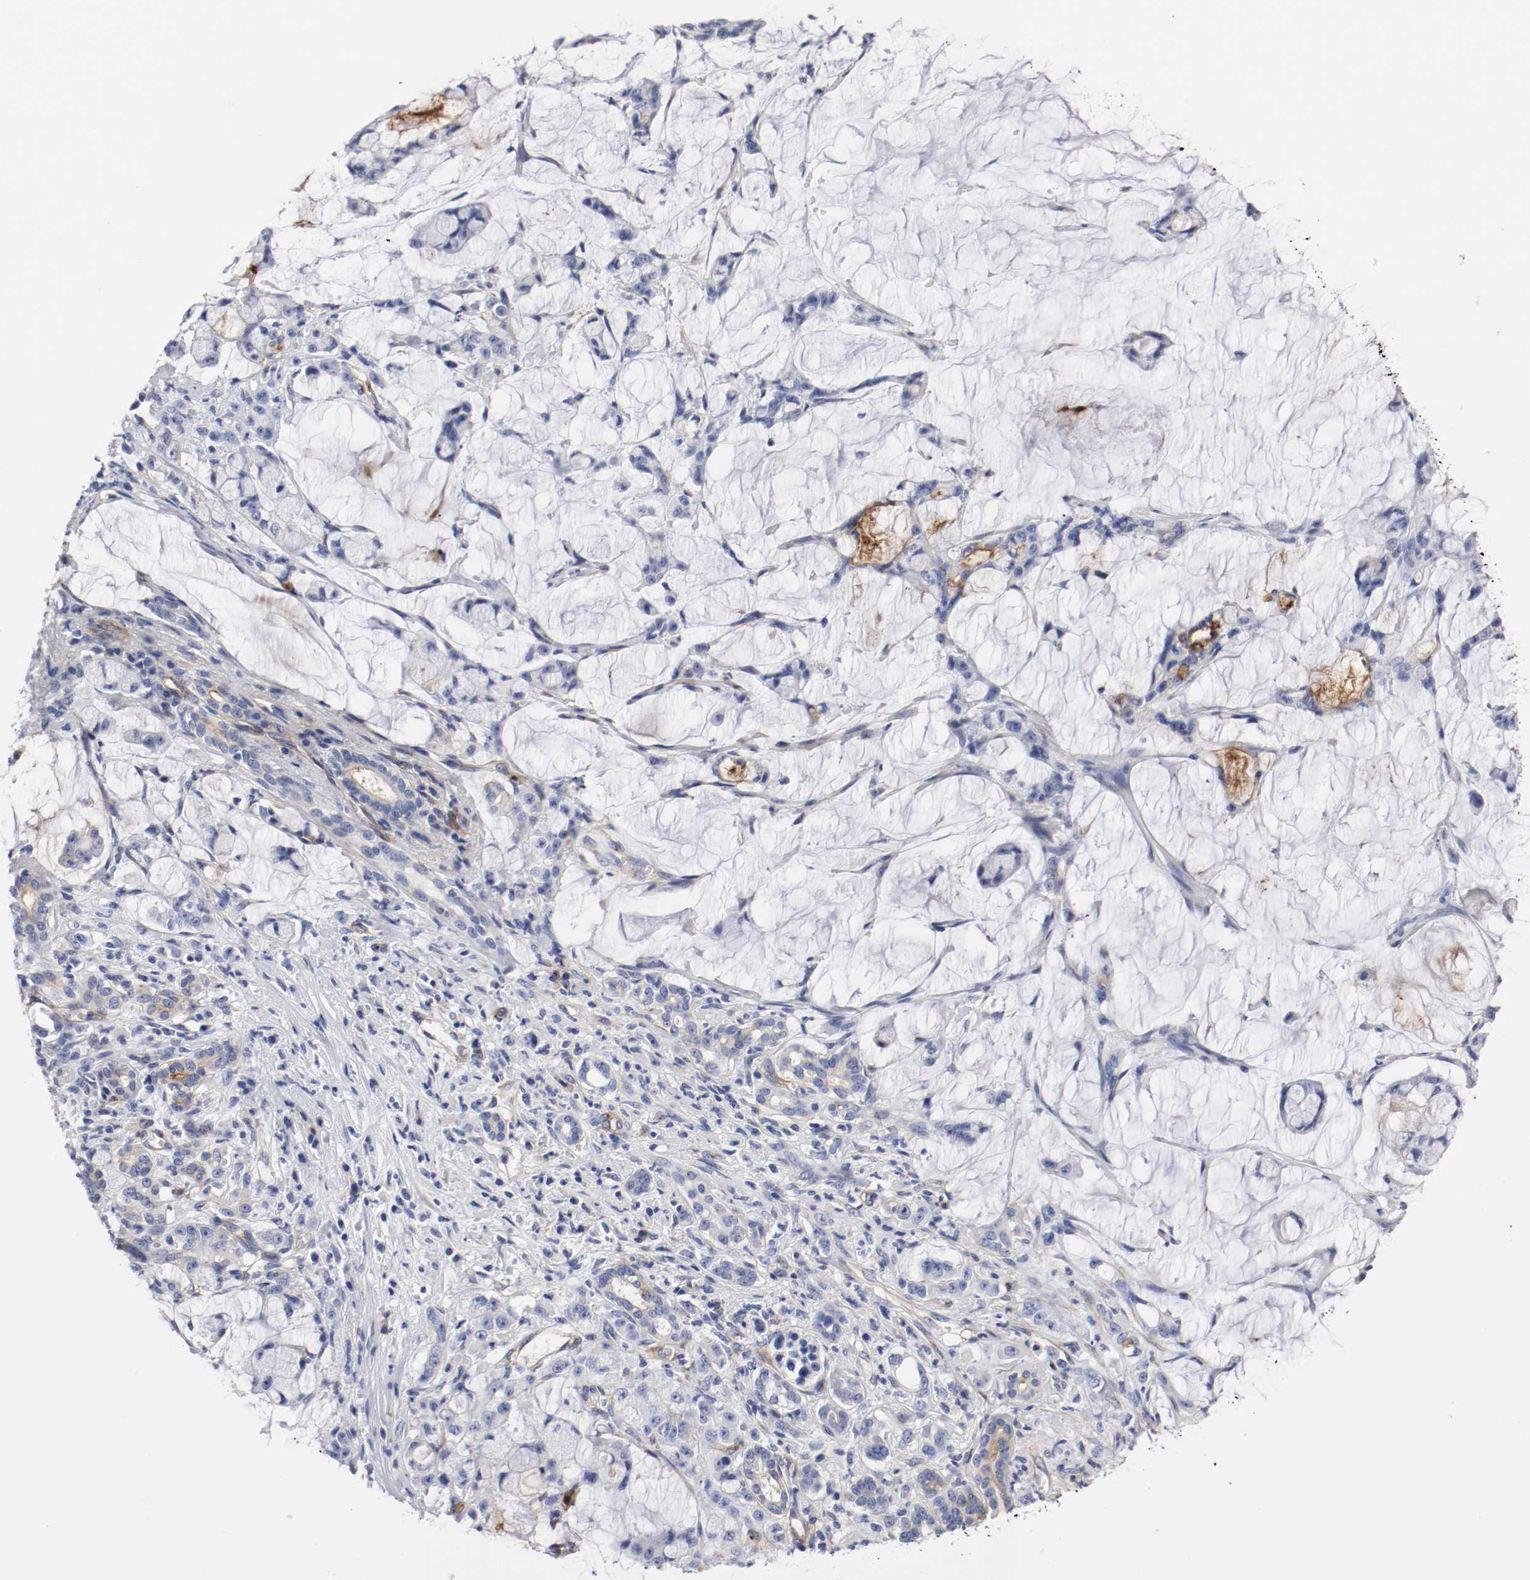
{"staining": {"intensity": "weak", "quantity": "<25%", "location": "cytoplasmic/membranous"}, "tissue": "pancreatic cancer", "cell_type": "Tumor cells", "image_type": "cancer", "snomed": [{"axis": "morphology", "description": "Adenocarcinoma, NOS"}, {"axis": "topography", "description": "Pancreas"}], "caption": "Micrograph shows no significant protein expression in tumor cells of pancreatic cancer (adenocarcinoma).", "gene": "IFITM1", "patient": {"sex": "female", "age": 73}}